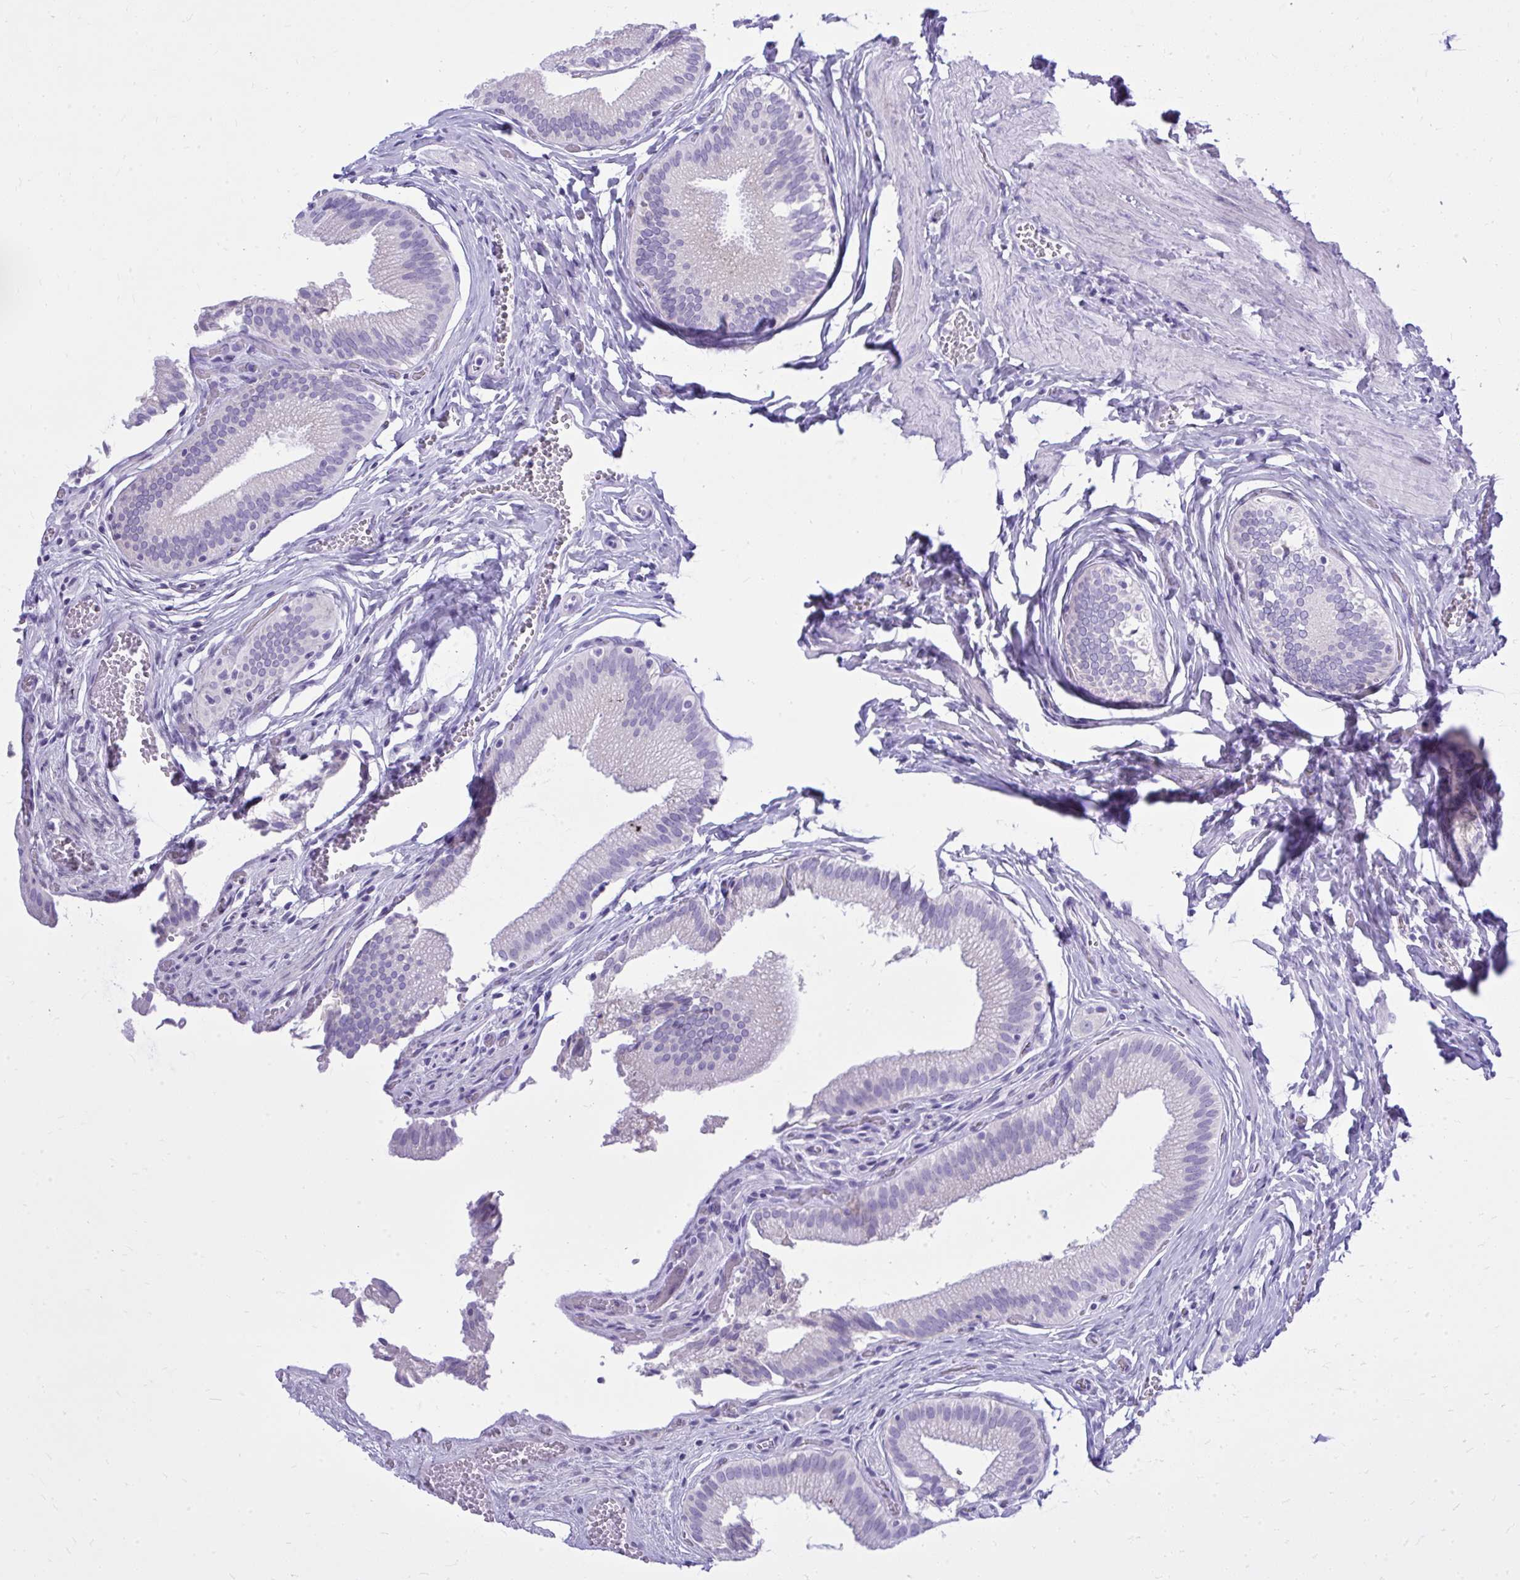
{"staining": {"intensity": "negative", "quantity": "none", "location": "none"}, "tissue": "gallbladder", "cell_type": "Glandular cells", "image_type": "normal", "snomed": [{"axis": "morphology", "description": "Normal tissue, NOS"}, {"axis": "topography", "description": "Gallbladder"}, {"axis": "topography", "description": "Peripheral nerve tissue"}], "caption": "An IHC micrograph of normal gallbladder is shown. There is no staining in glandular cells of gallbladder.", "gene": "BCL6B", "patient": {"sex": "male", "age": 17}}